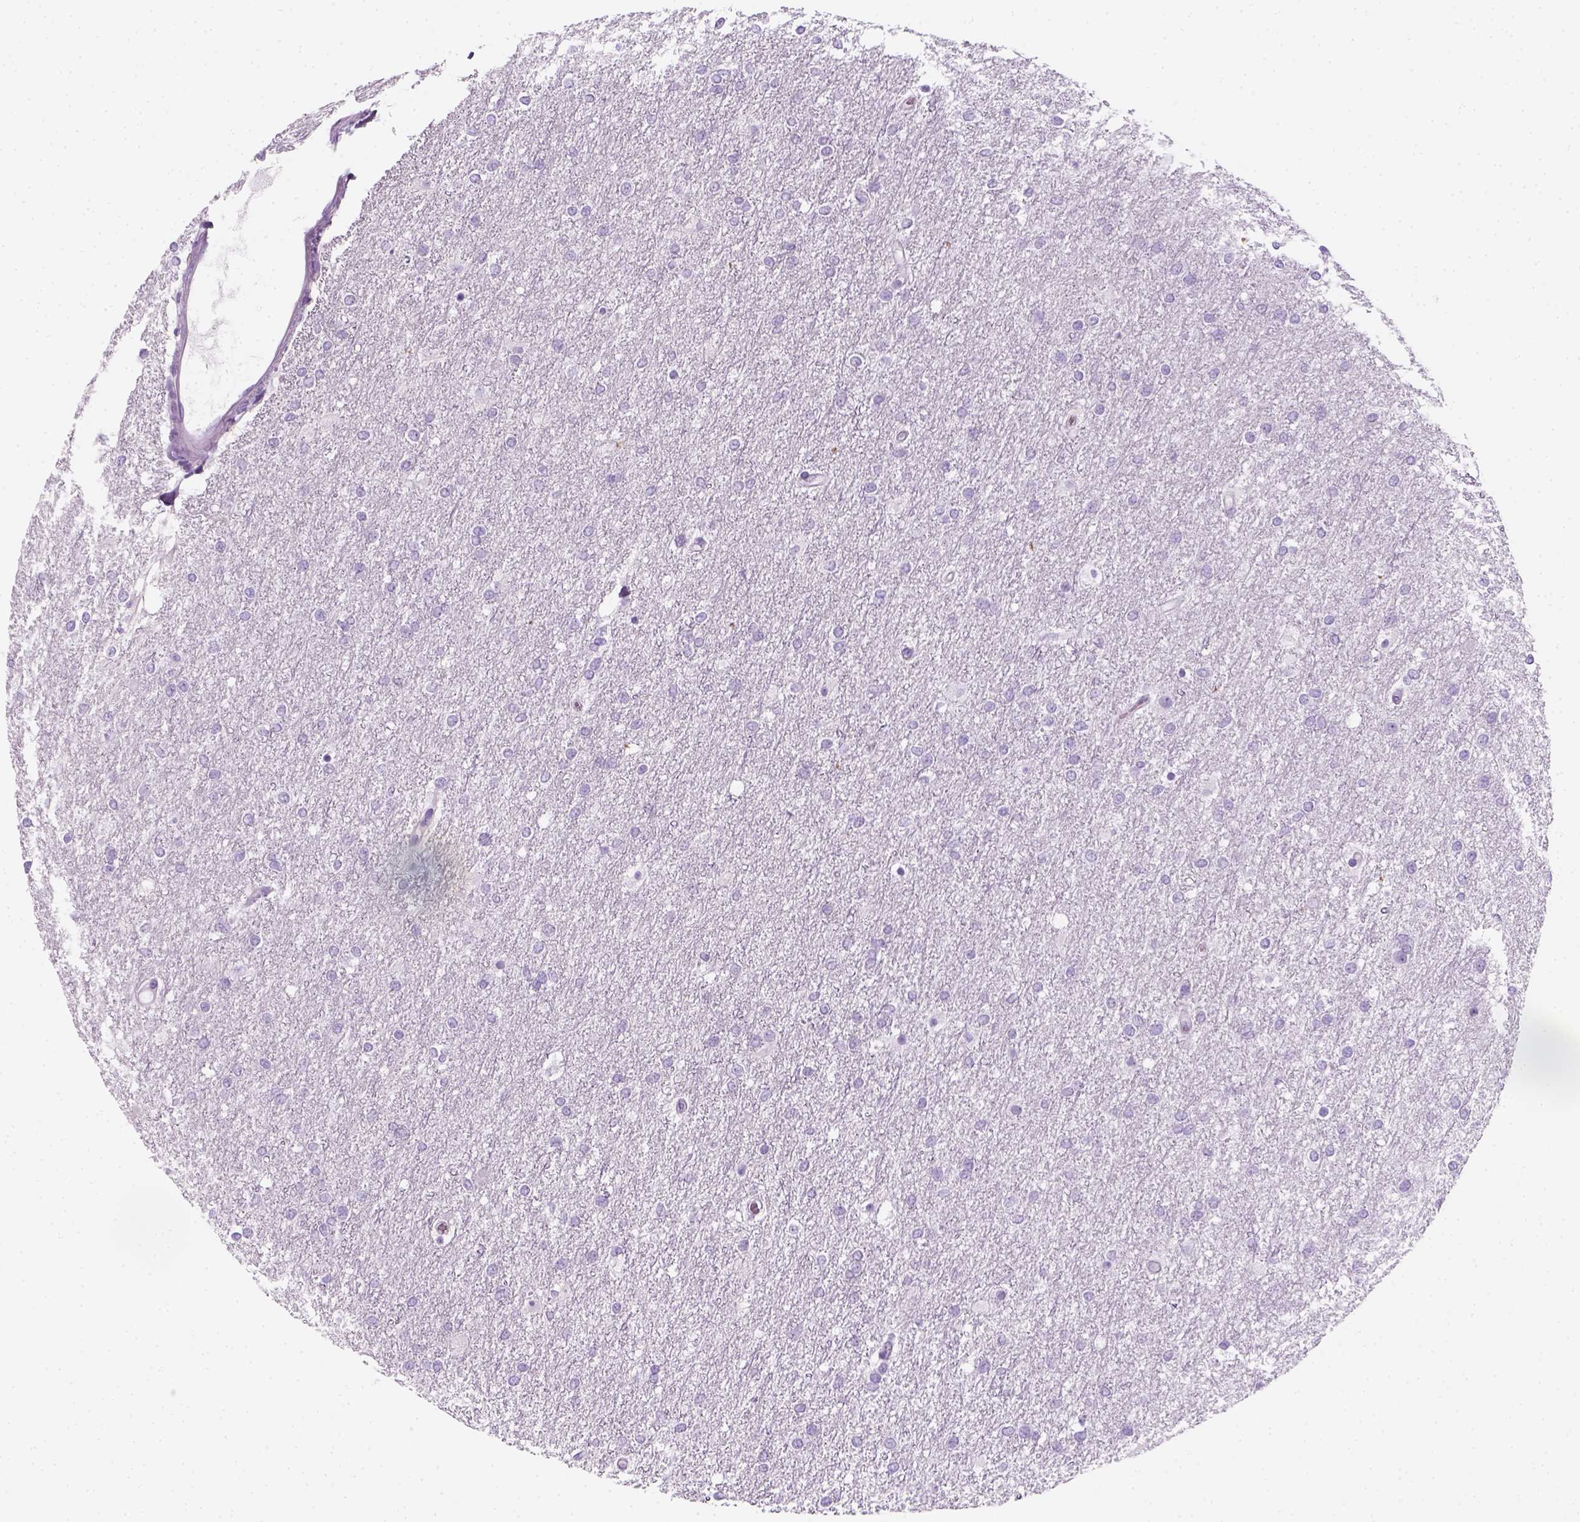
{"staining": {"intensity": "negative", "quantity": "none", "location": "none"}, "tissue": "glioma", "cell_type": "Tumor cells", "image_type": "cancer", "snomed": [{"axis": "morphology", "description": "Glioma, malignant, High grade"}, {"axis": "topography", "description": "Brain"}], "caption": "The photomicrograph demonstrates no significant positivity in tumor cells of malignant glioma (high-grade).", "gene": "AQP3", "patient": {"sex": "female", "age": 61}}